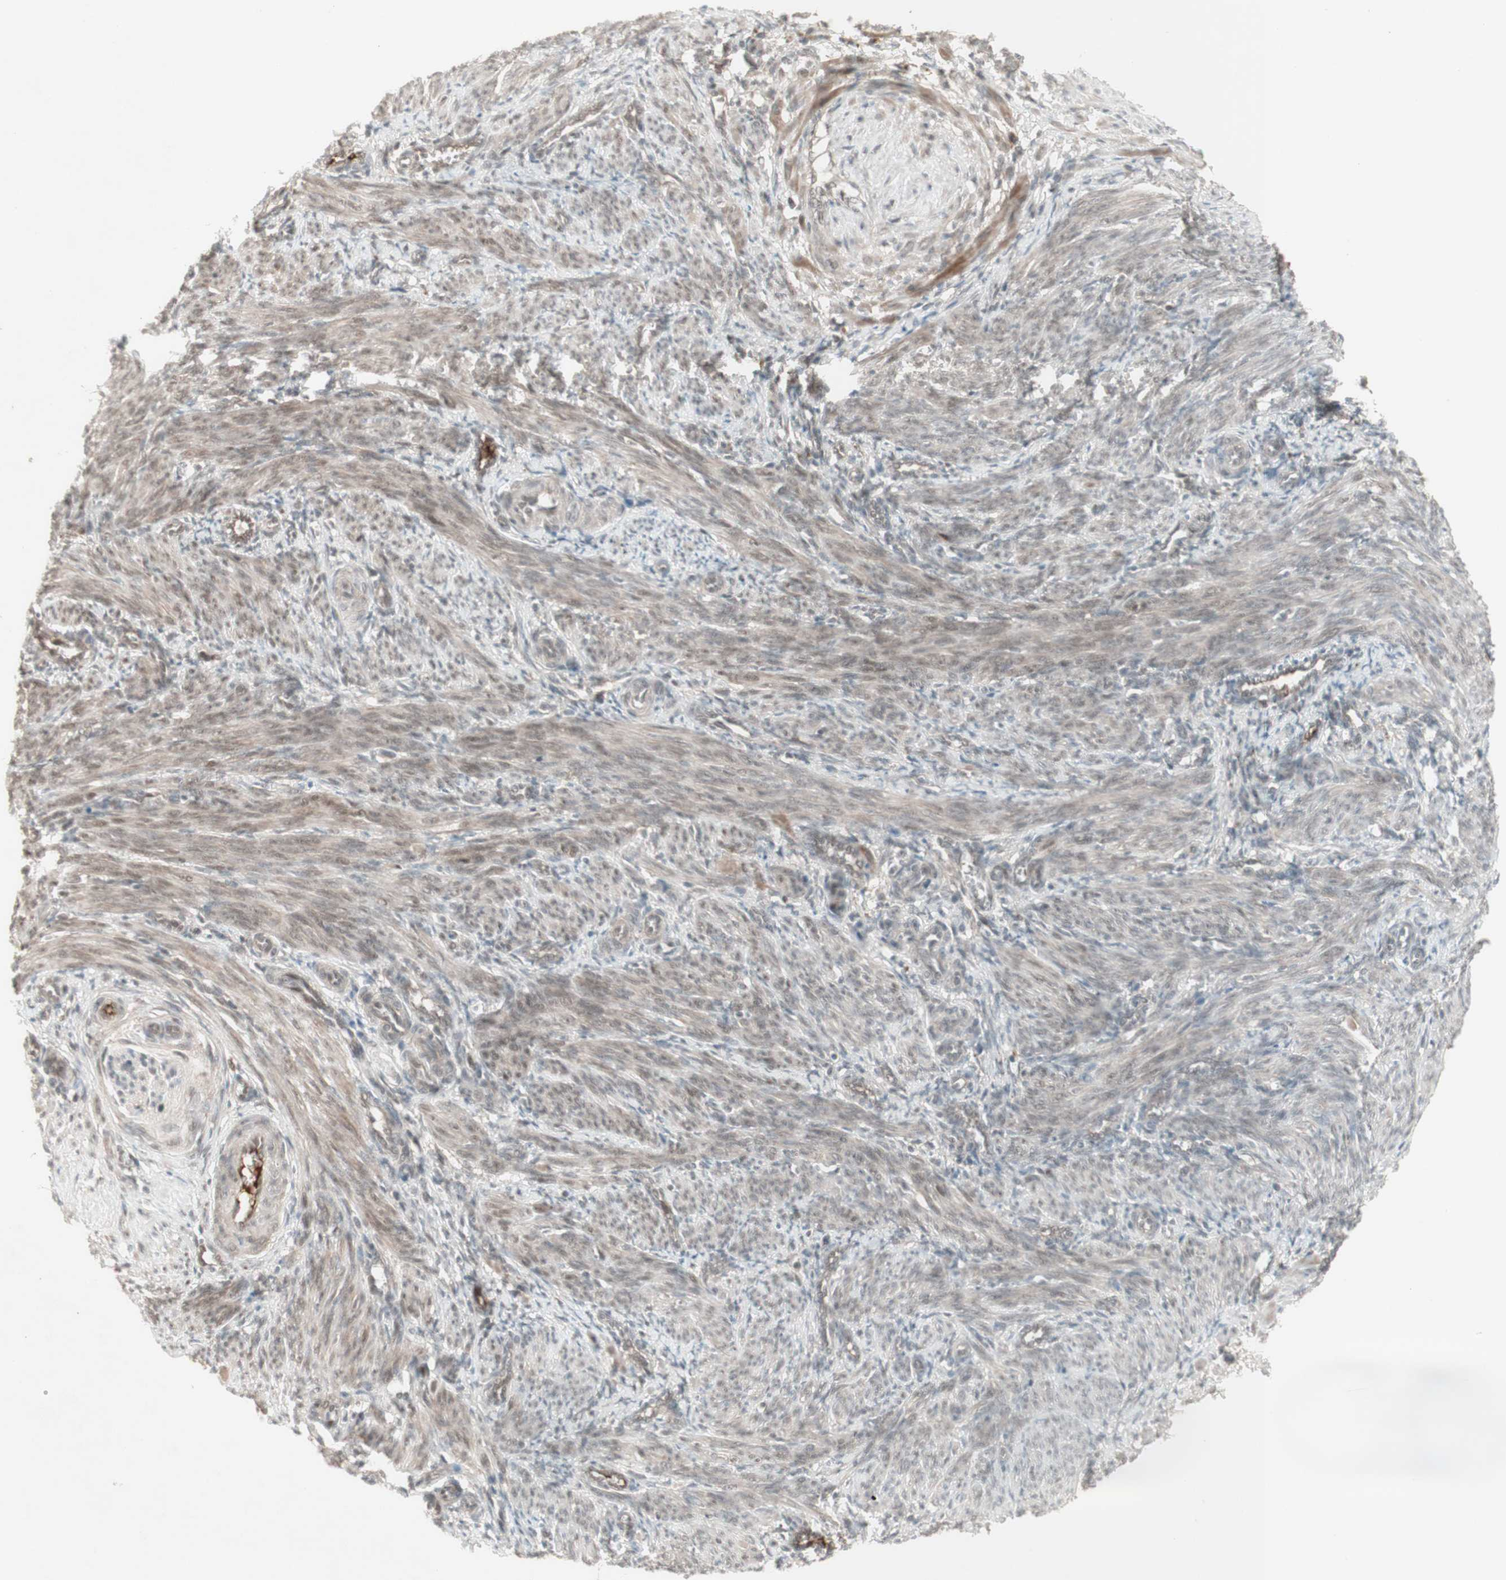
{"staining": {"intensity": "moderate", "quantity": "25%-75%", "location": "cytoplasmic/membranous"}, "tissue": "smooth muscle", "cell_type": "Smooth muscle cells", "image_type": "normal", "snomed": [{"axis": "morphology", "description": "Normal tissue, NOS"}, {"axis": "topography", "description": "Endometrium"}], "caption": "Immunohistochemical staining of unremarkable smooth muscle displays 25%-75% levels of moderate cytoplasmic/membranous protein staining in approximately 25%-75% of smooth muscle cells.", "gene": "MSH6", "patient": {"sex": "female", "age": 33}}